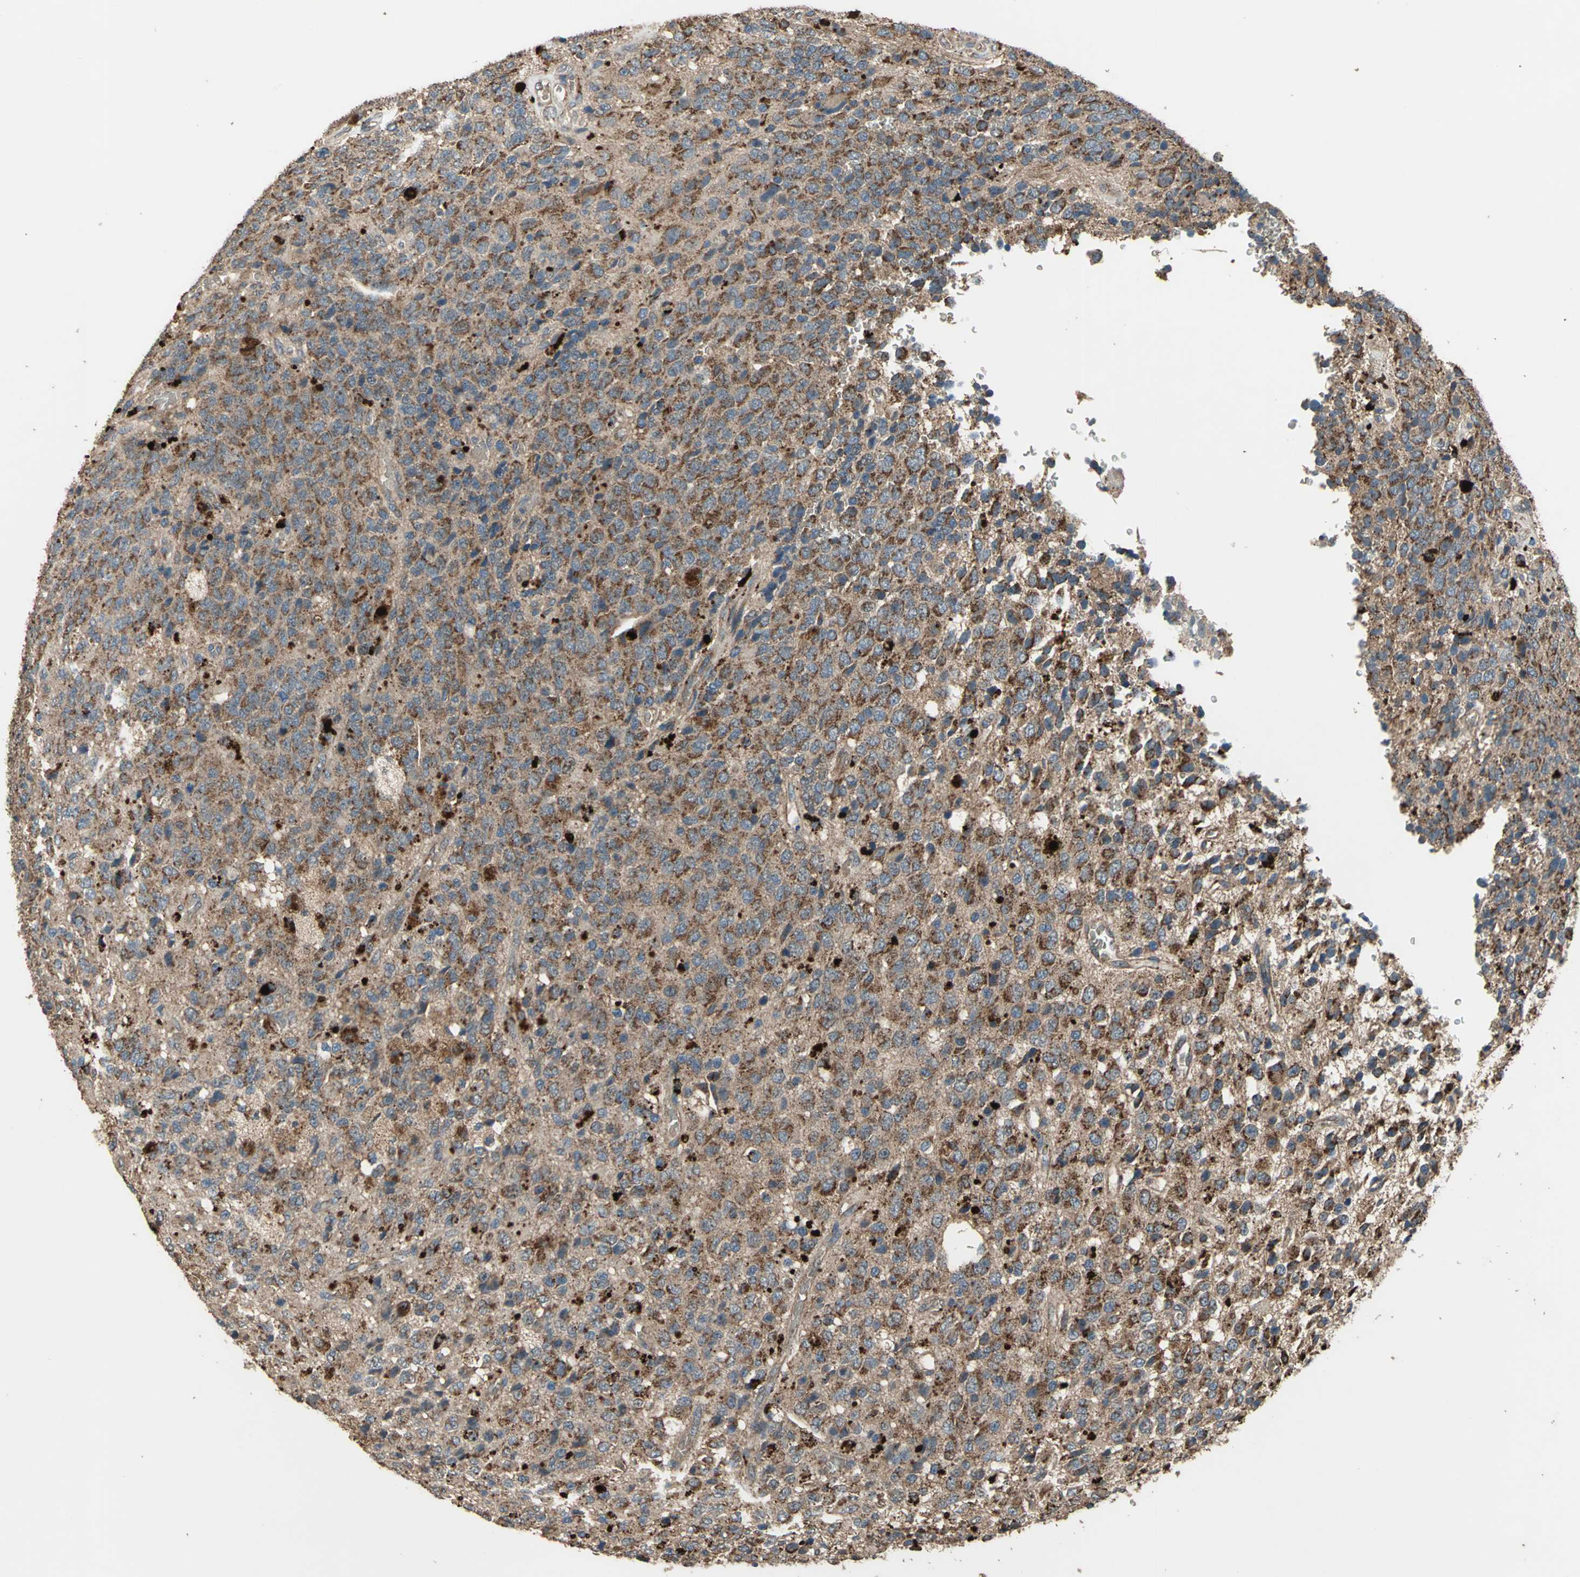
{"staining": {"intensity": "strong", "quantity": ">75%", "location": "cytoplasmic/membranous"}, "tissue": "glioma", "cell_type": "Tumor cells", "image_type": "cancer", "snomed": [{"axis": "morphology", "description": "Glioma, malignant, High grade"}, {"axis": "topography", "description": "pancreas cauda"}], "caption": "Immunohistochemistry (IHC) image of glioma stained for a protein (brown), which shows high levels of strong cytoplasmic/membranous expression in about >75% of tumor cells.", "gene": "POLRMT", "patient": {"sex": "male", "age": 60}}